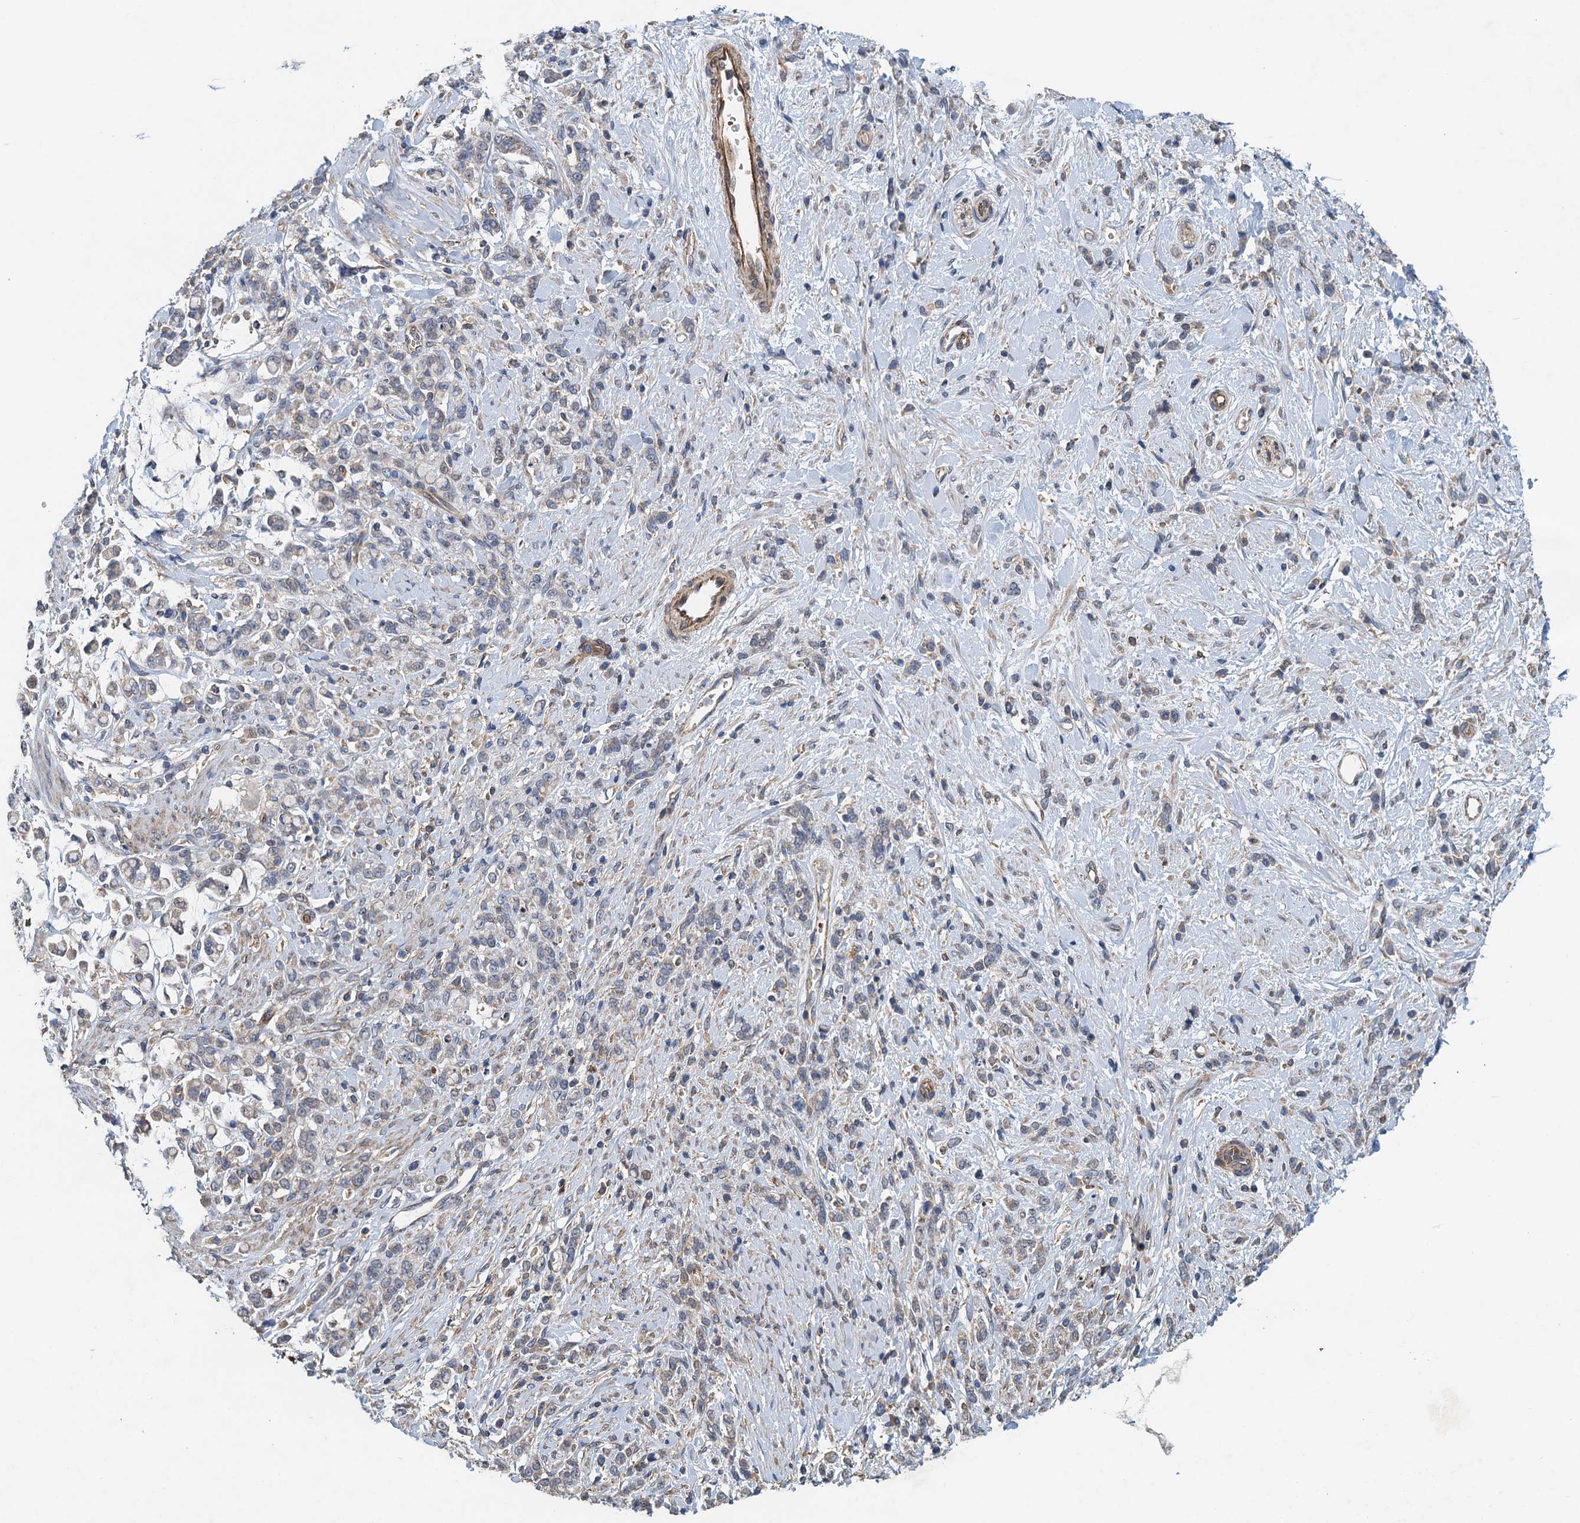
{"staining": {"intensity": "negative", "quantity": "none", "location": "none"}, "tissue": "stomach cancer", "cell_type": "Tumor cells", "image_type": "cancer", "snomed": [{"axis": "morphology", "description": "Adenocarcinoma, NOS"}, {"axis": "topography", "description": "Stomach"}], "caption": "This histopathology image is of adenocarcinoma (stomach) stained with immunohistochemistry to label a protein in brown with the nuclei are counter-stained blue. There is no expression in tumor cells.", "gene": "RSAD2", "patient": {"sex": "female", "age": 60}}